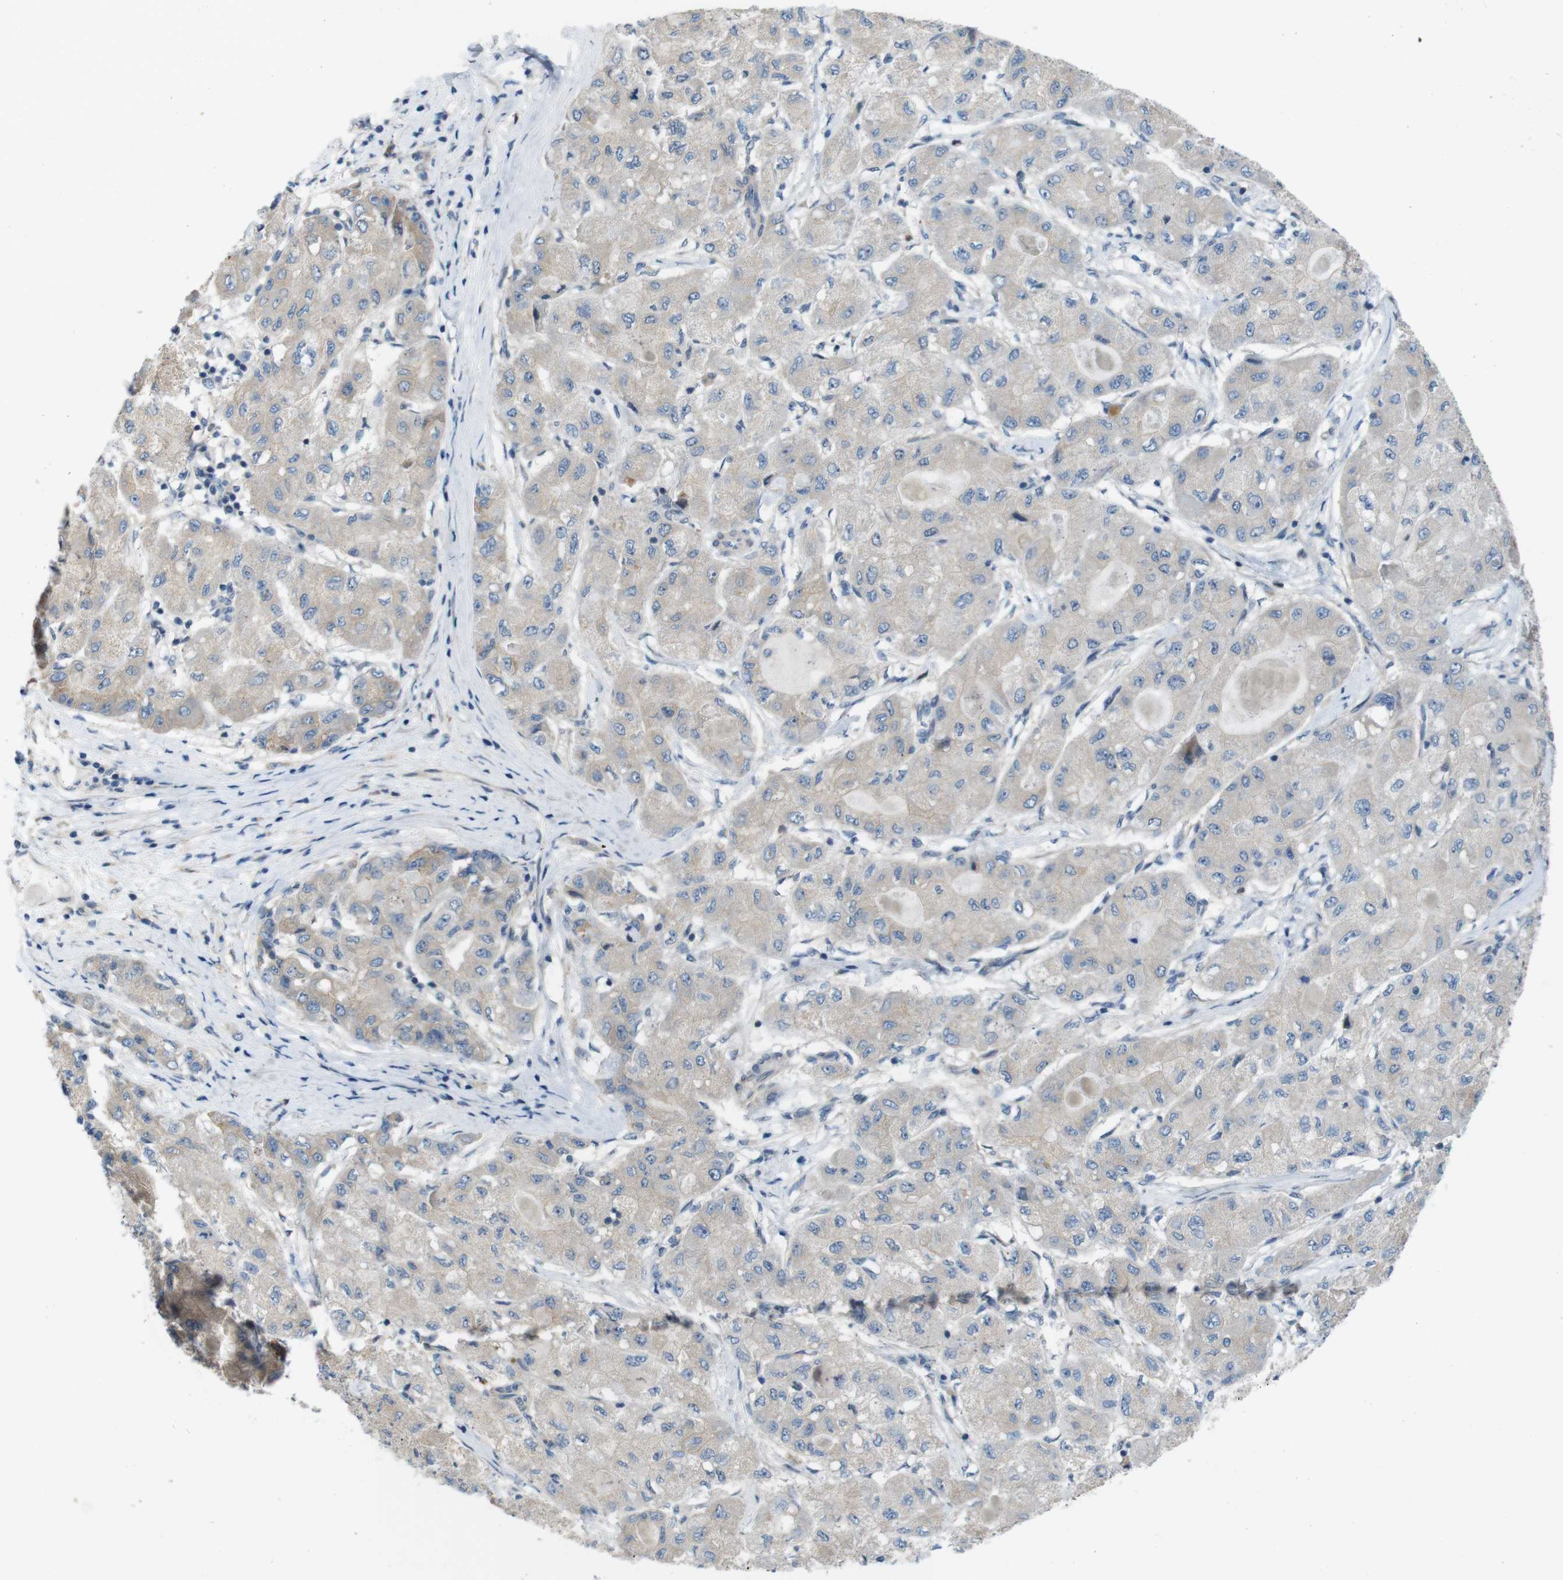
{"staining": {"intensity": "weak", "quantity": ">75%", "location": "cytoplasmic/membranous"}, "tissue": "liver cancer", "cell_type": "Tumor cells", "image_type": "cancer", "snomed": [{"axis": "morphology", "description": "Carcinoma, Hepatocellular, NOS"}, {"axis": "topography", "description": "Liver"}], "caption": "High-magnification brightfield microscopy of hepatocellular carcinoma (liver) stained with DAB (brown) and counterstained with hematoxylin (blue). tumor cells exhibit weak cytoplasmic/membranous positivity is appreciated in approximately>75% of cells. (DAB IHC with brightfield microscopy, high magnification).", "gene": "SKI", "patient": {"sex": "male", "age": 80}}